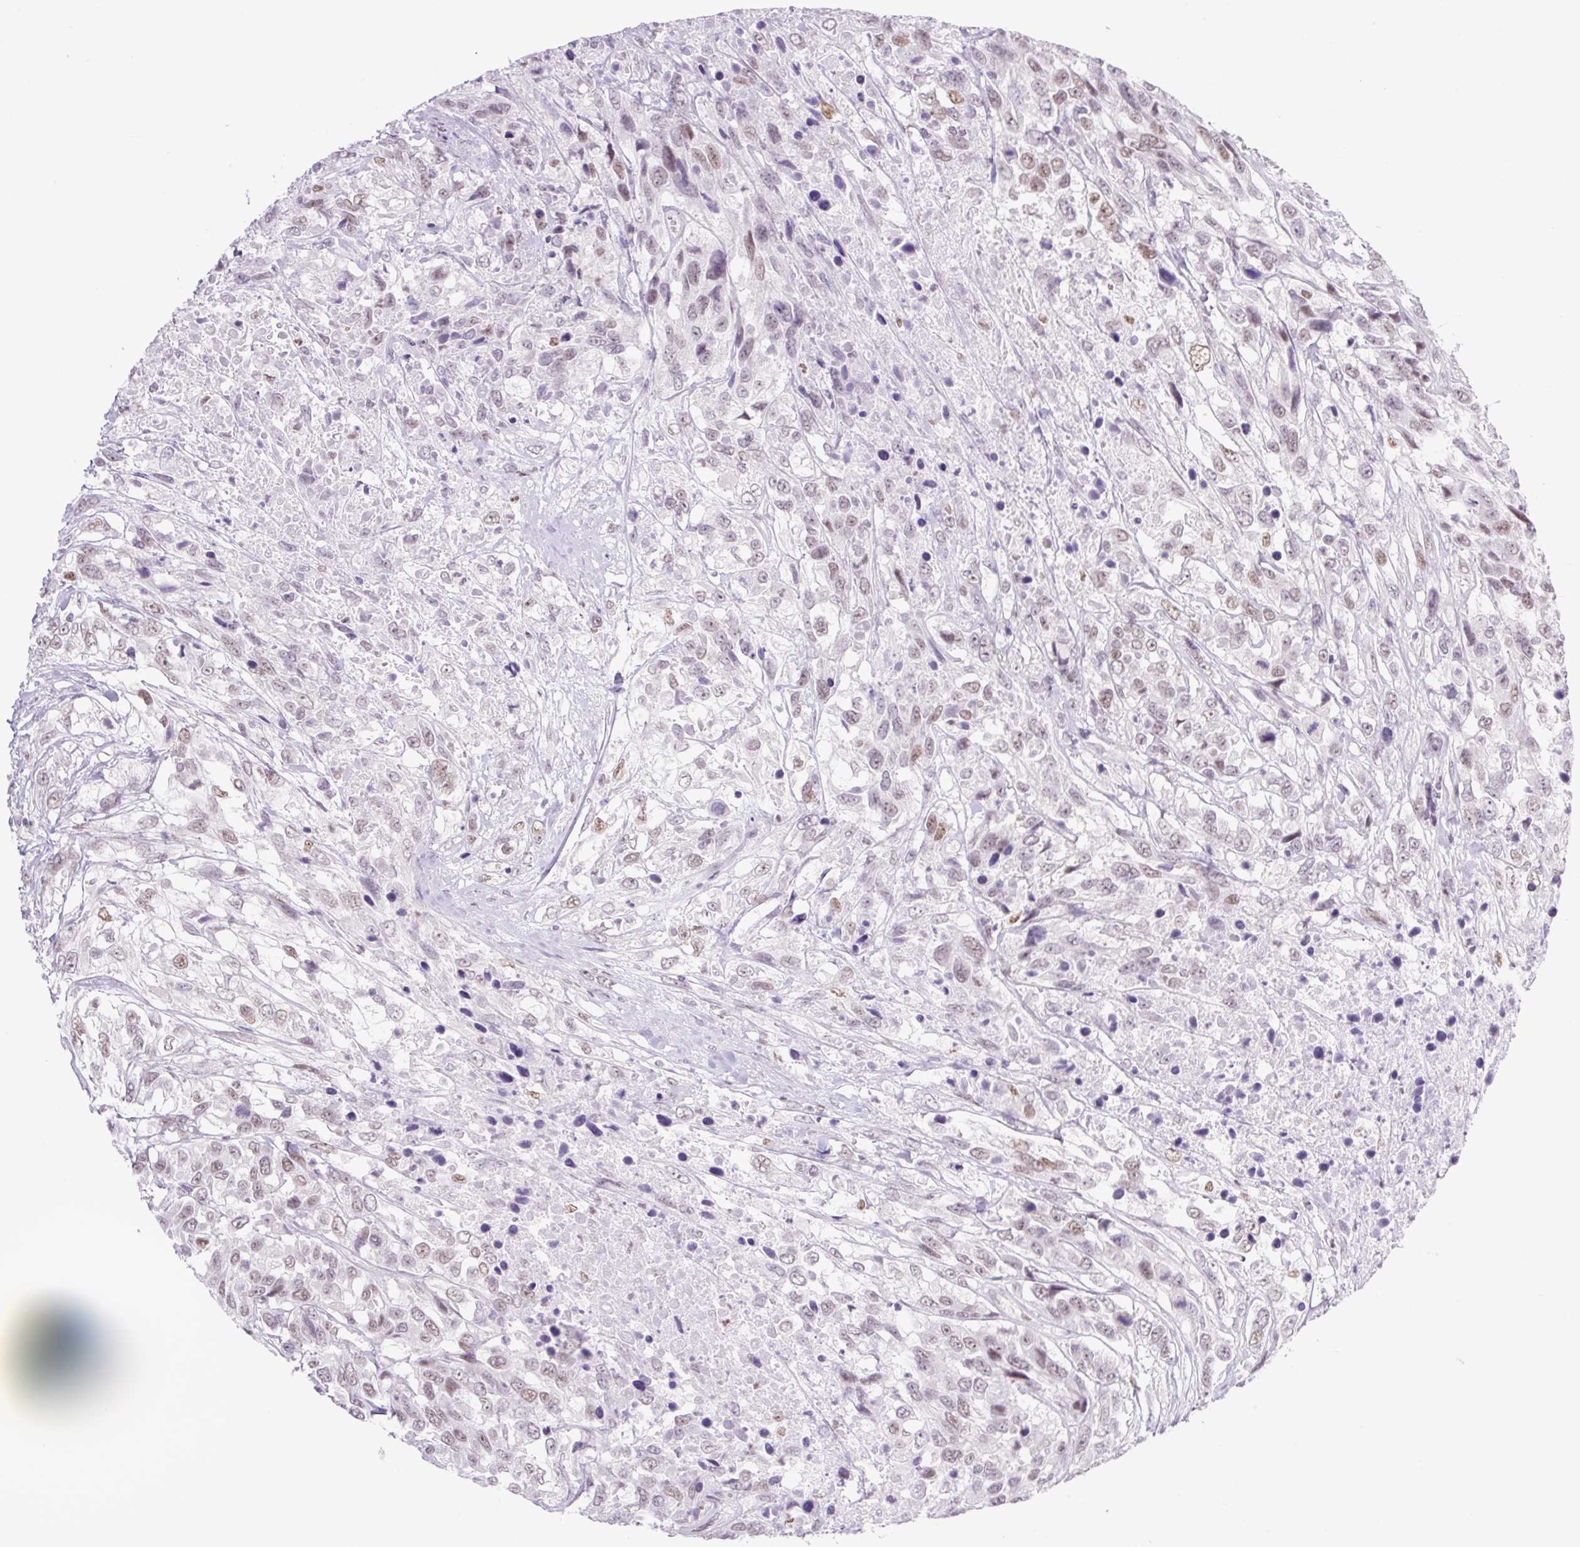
{"staining": {"intensity": "weak", "quantity": "25%-75%", "location": "nuclear"}, "tissue": "urothelial cancer", "cell_type": "Tumor cells", "image_type": "cancer", "snomed": [{"axis": "morphology", "description": "Urothelial carcinoma, High grade"}, {"axis": "topography", "description": "Urinary bladder"}], "caption": "A photomicrograph of human urothelial cancer stained for a protein exhibits weak nuclear brown staining in tumor cells. Immunohistochemistry stains the protein of interest in brown and the nuclei are stained blue.", "gene": "TLE3", "patient": {"sex": "female", "age": 70}}